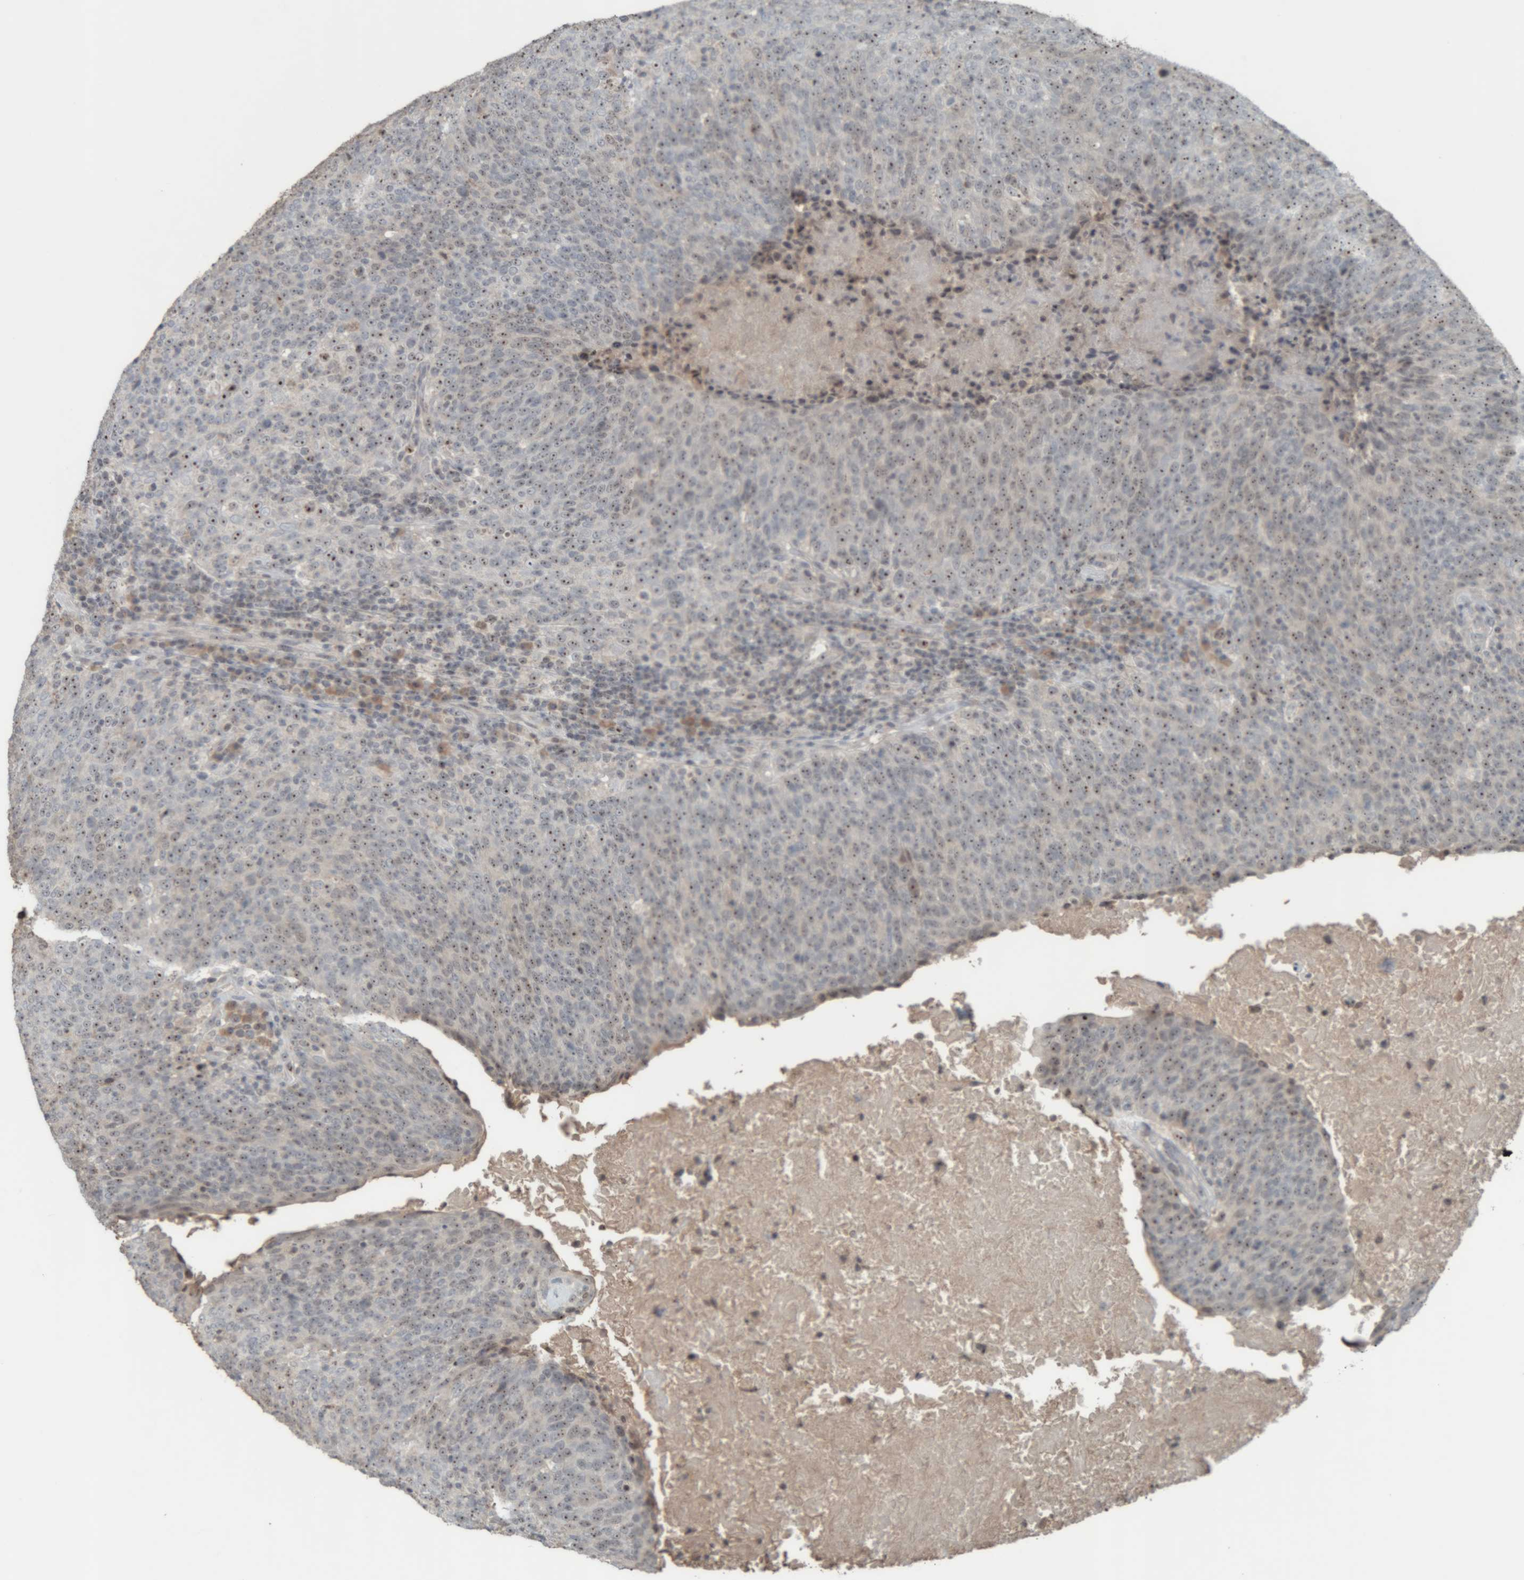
{"staining": {"intensity": "weak", "quantity": ">75%", "location": "nuclear"}, "tissue": "head and neck cancer", "cell_type": "Tumor cells", "image_type": "cancer", "snomed": [{"axis": "morphology", "description": "Squamous cell carcinoma, NOS"}, {"axis": "morphology", "description": "Squamous cell carcinoma, metastatic, NOS"}, {"axis": "topography", "description": "Lymph node"}, {"axis": "topography", "description": "Head-Neck"}], "caption": "Immunohistochemical staining of human head and neck metastatic squamous cell carcinoma displays weak nuclear protein positivity in approximately >75% of tumor cells.", "gene": "RPF1", "patient": {"sex": "male", "age": 62}}